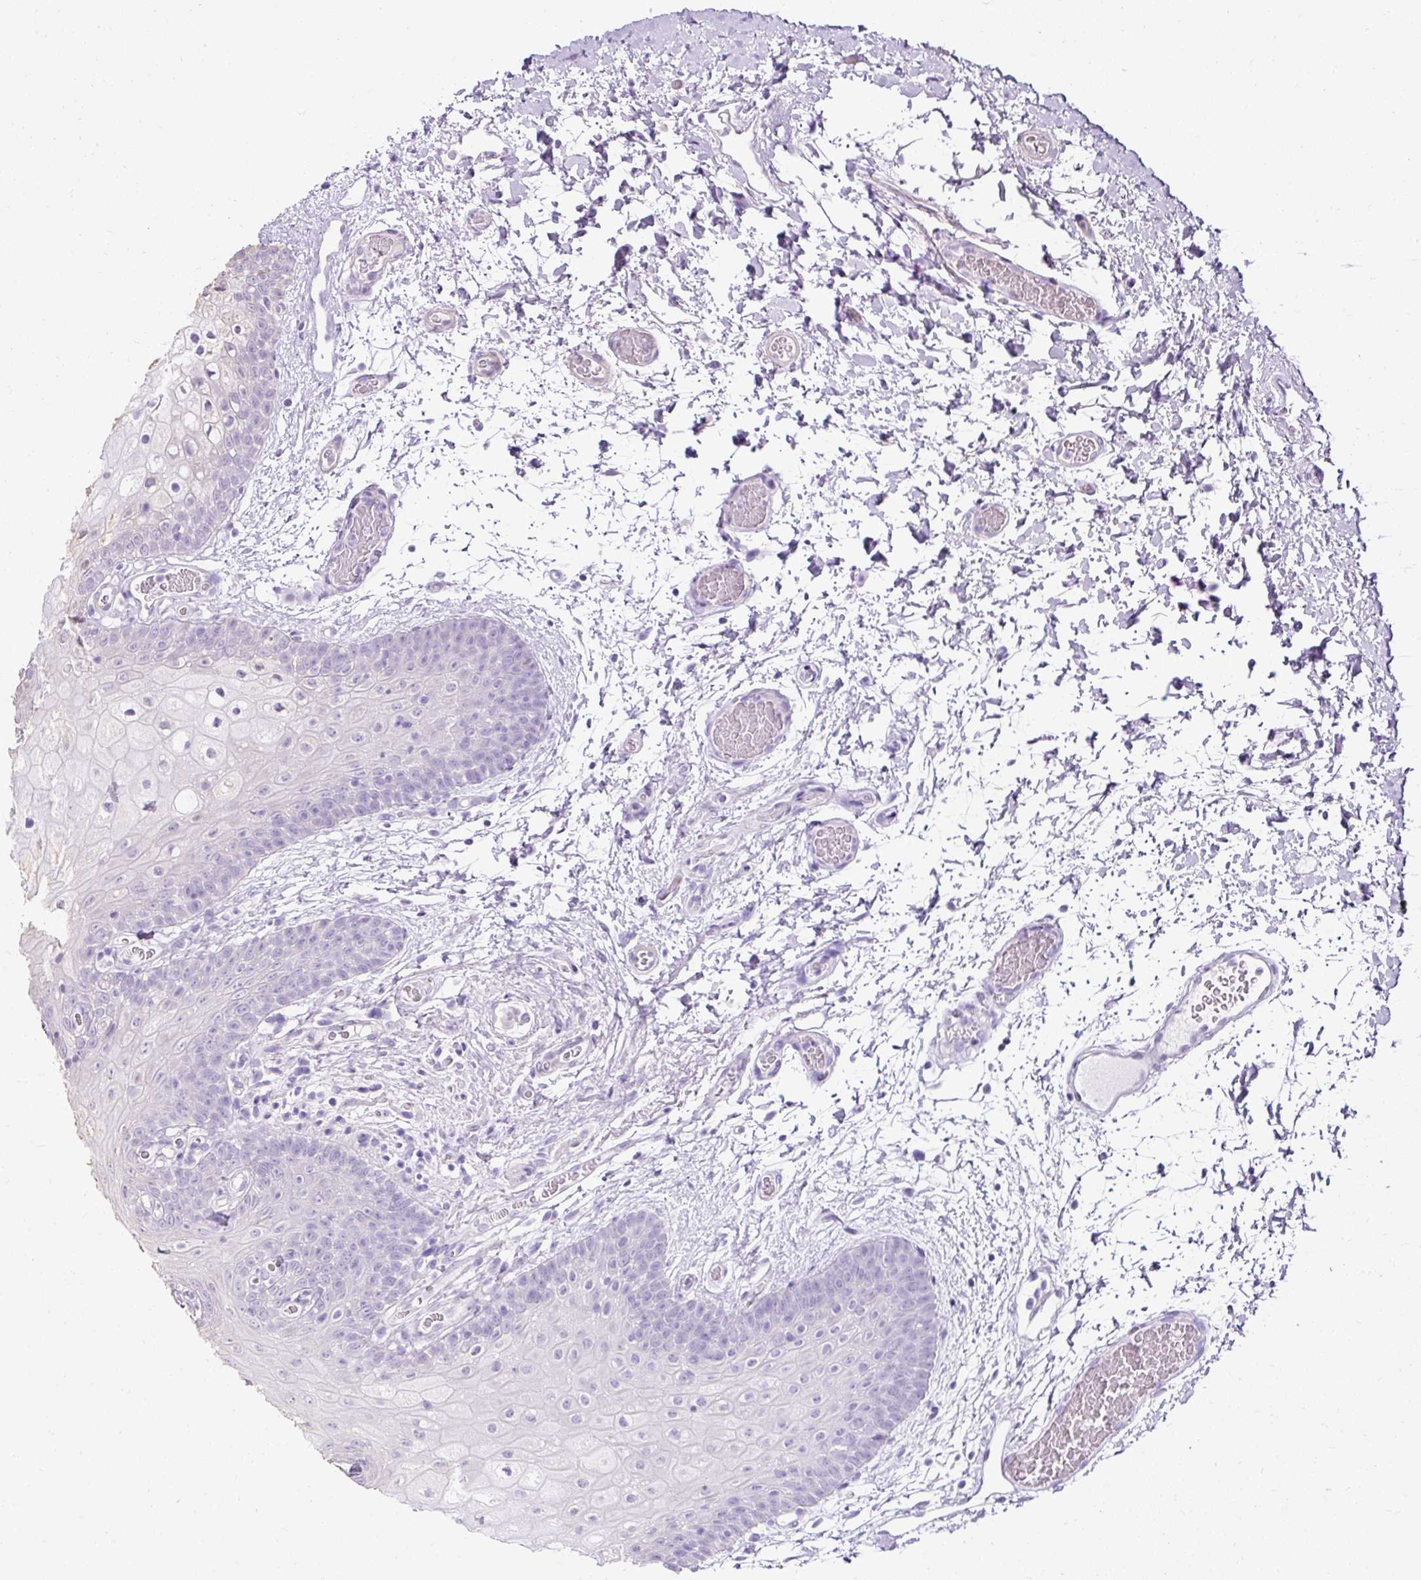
{"staining": {"intensity": "negative", "quantity": "none", "location": "none"}, "tissue": "oral mucosa", "cell_type": "Squamous epithelial cells", "image_type": "normal", "snomed": [{"axis": "morphology", "description": "Normal tissue, NOS"}, {"axis": "morphology", "description": "Squamous cell carcinoma, NOS"}, {"axis": "topography", "description": "Oral tissue"}, {"axis": "topography", "description": "Tounge, NOS"}, {"axis": "topography", "description": "Head-Neck"}], "caption": "Oral mucosa was stained to show a protein in brown. There is no significant positivity in squamous epithelial cells. (DAB immunohistochemistry (IHC) with hematoxylin counter stain).", "gene": "C2CD4C", "patient": {"sex": "male", "age": 76}}